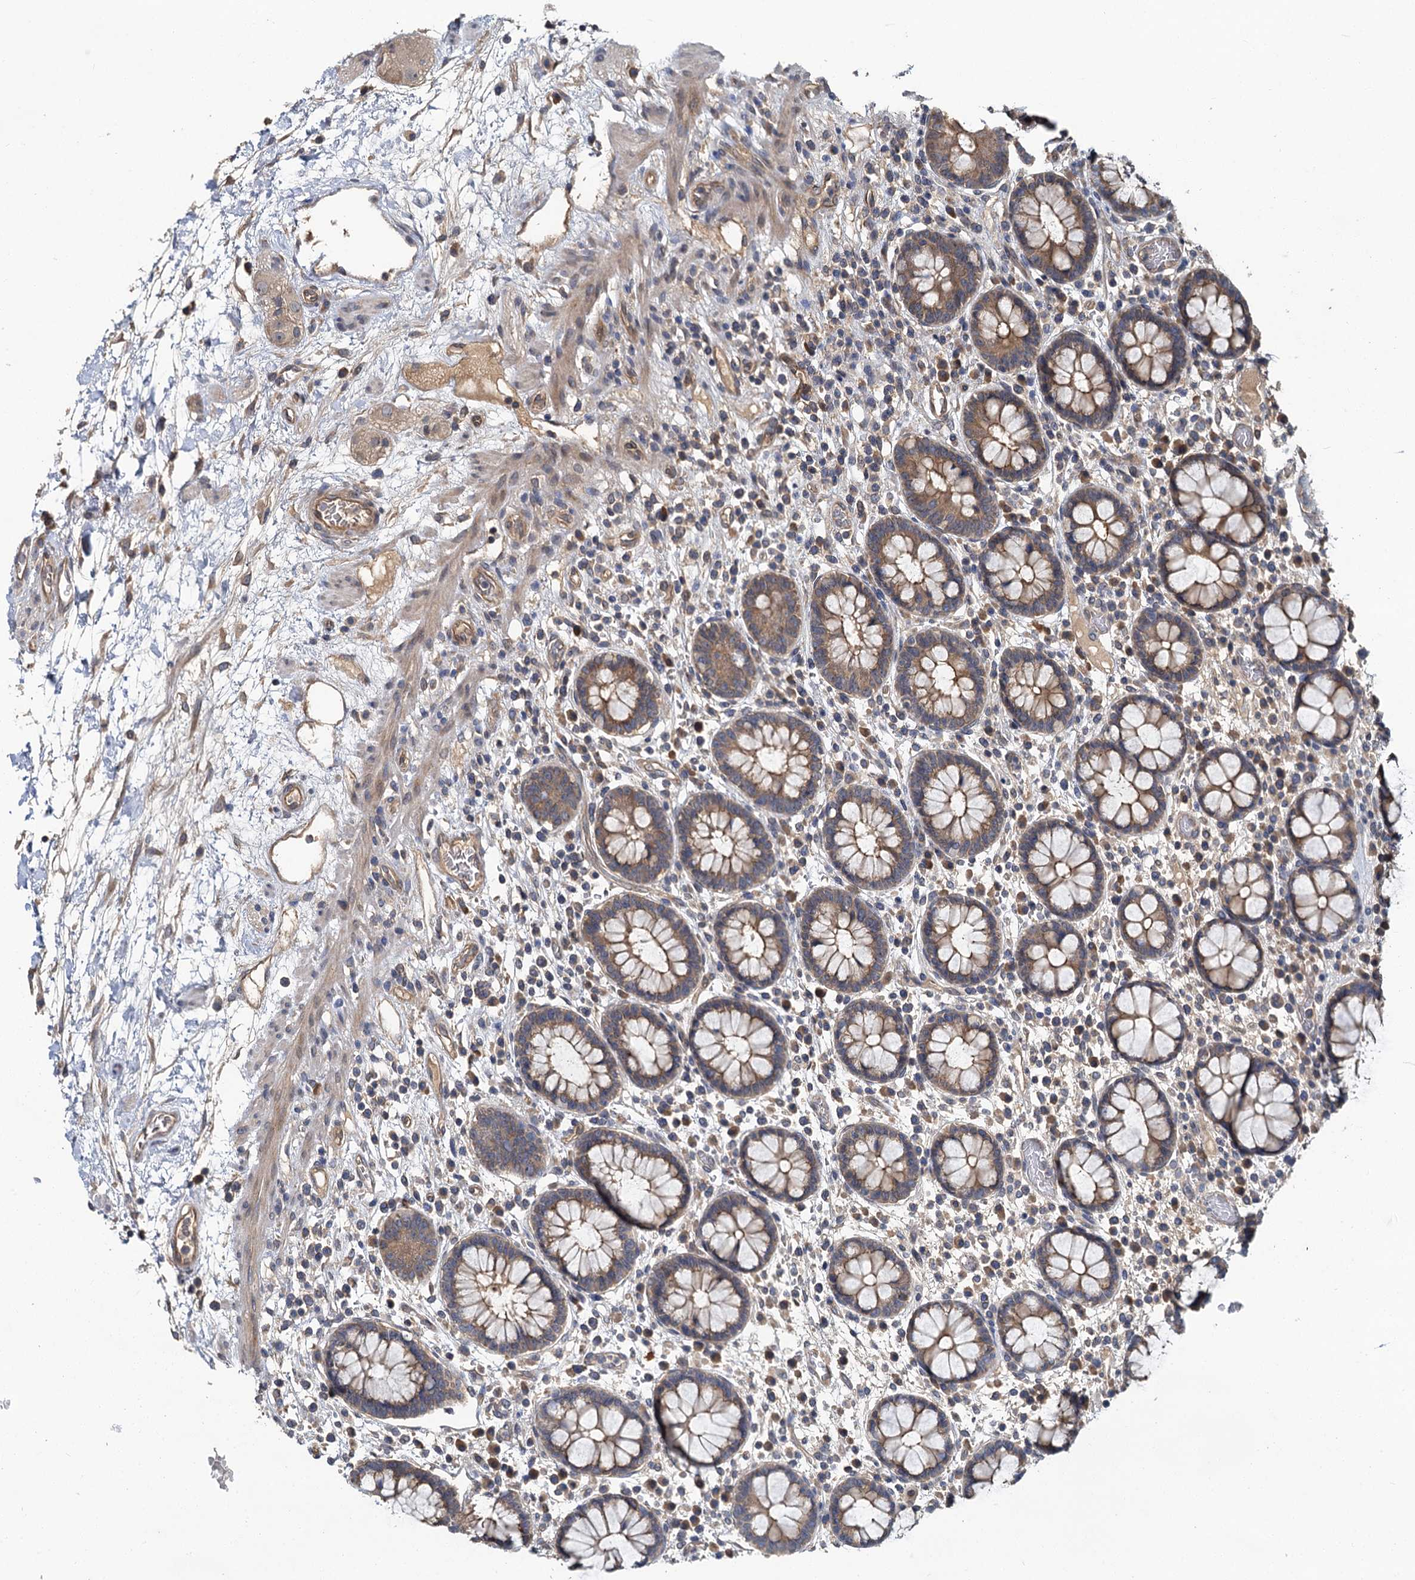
{"staining": {"intensity": "moderate", "quantity": "25%-75%", "location": "cytoplasmic/membranous"}, "tissue": "colon", "cell_type": "Endothelial cells", "image_type": "normal", "snomed": [{"axis": "morphology", "description": "Normal tissue, NOS"}, {"axis": "topography", "description": "Colon"}], "caption": "The micrograph exhibits a brown stain indicating the presence of a protein in the cytoplasmic/membranous of endothelial cells in colon.", "gene": "ZNF324", "patient": {"sex": "female", "age": 79}}